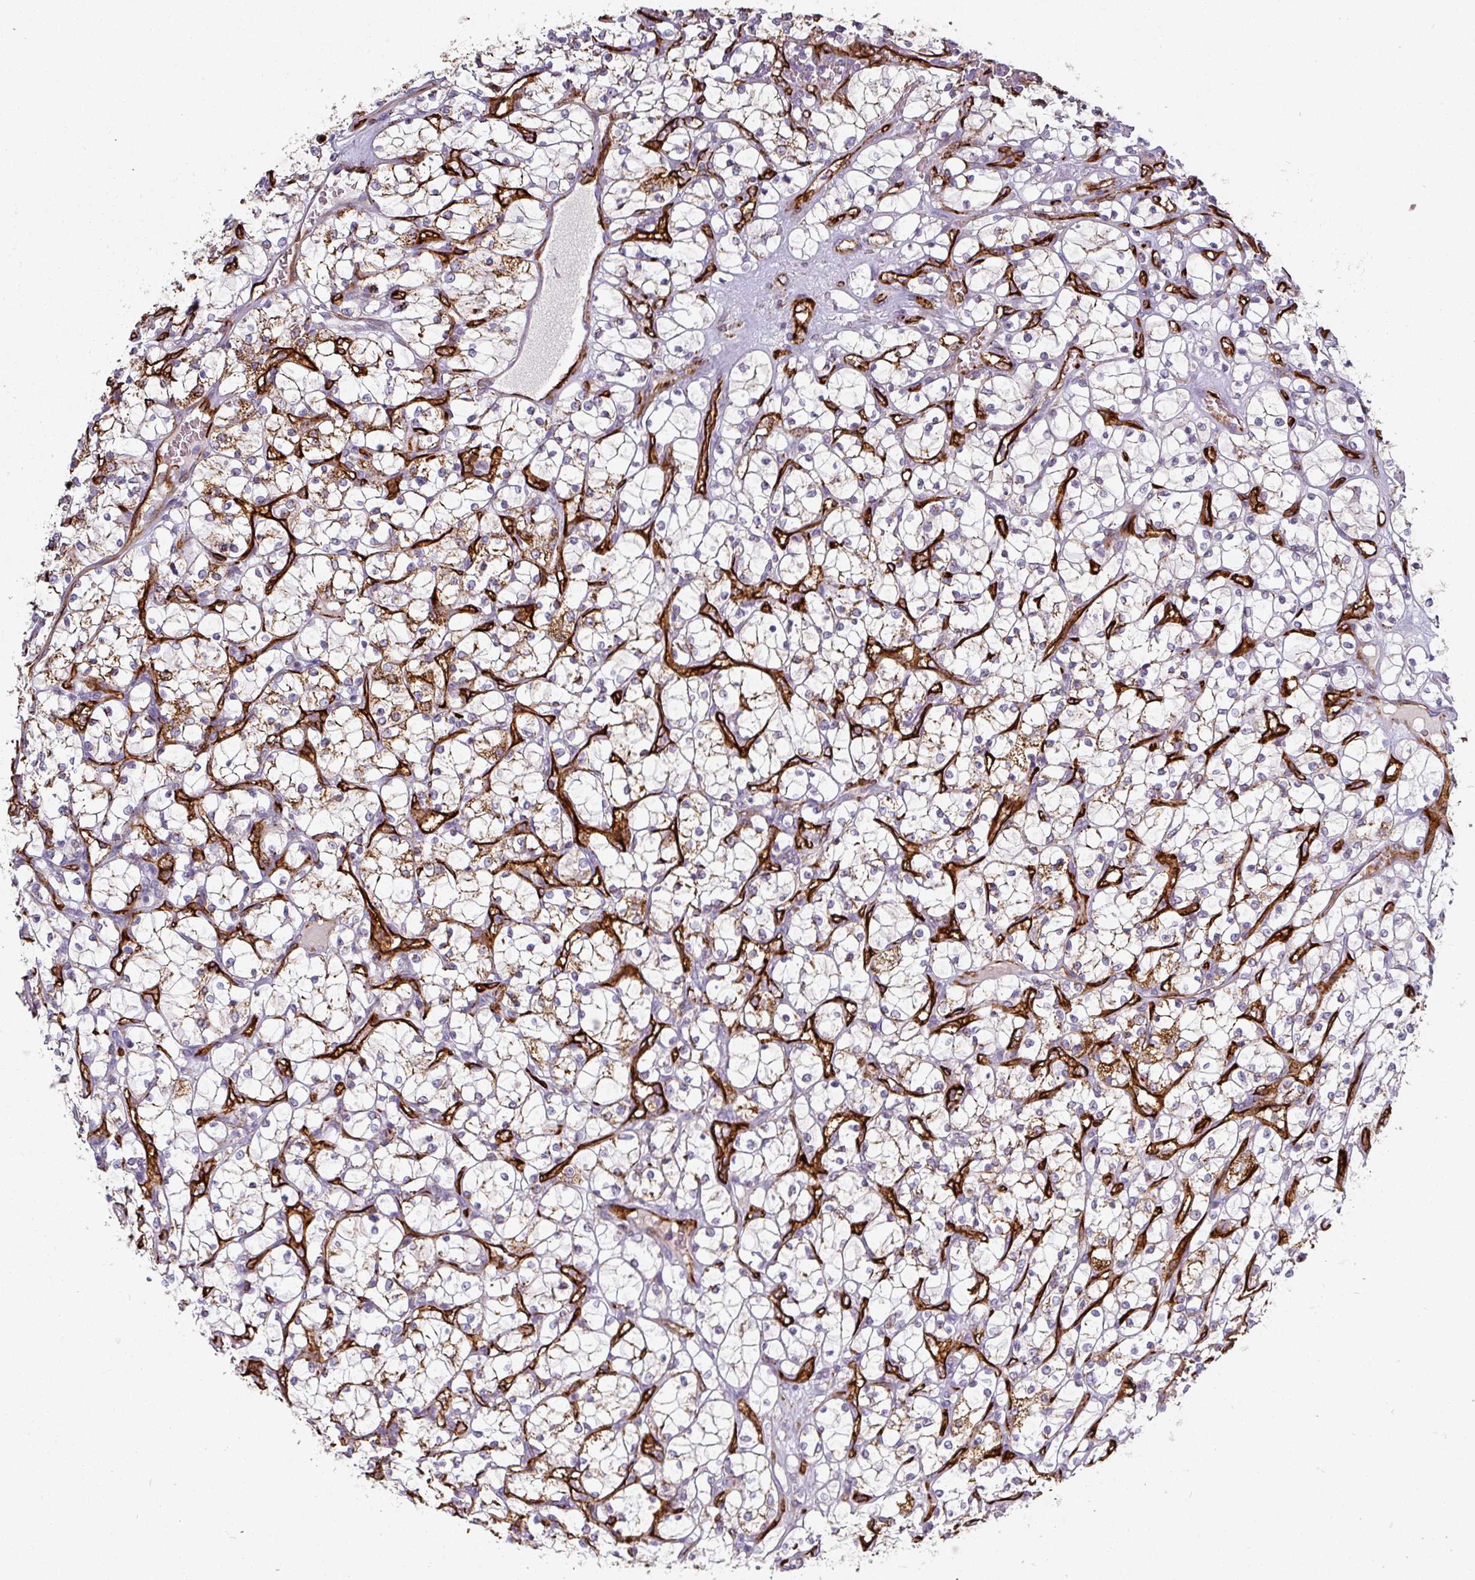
{"staining": {"intensity": "moderate", "quantity": "25%-75%", "location": "cytoplasmic/membranous"}, "tissue": "renal cancer", "cell_type": "Tumor cells", "image_type": "cancer", "snomed": [{"axis": "morphology", "description": "Adenocarcinoma, NOS"}, {"axis": "topography", "description": "Kidney"}], "caption": "Protein expression analysis of human renal cancer reveals moderate cytoplasmic/membranous expression in approximately 25%-75% of tumor cells. The staining was performed using DAB (3,3'-diaminobenzidine) to visualize the protein expression in brown, while the nuclei were stained in blue with hematoxylin (Magnification: 20x).", "gene": "PRODH2", "patient": {"sex": "female", "age": 69}}